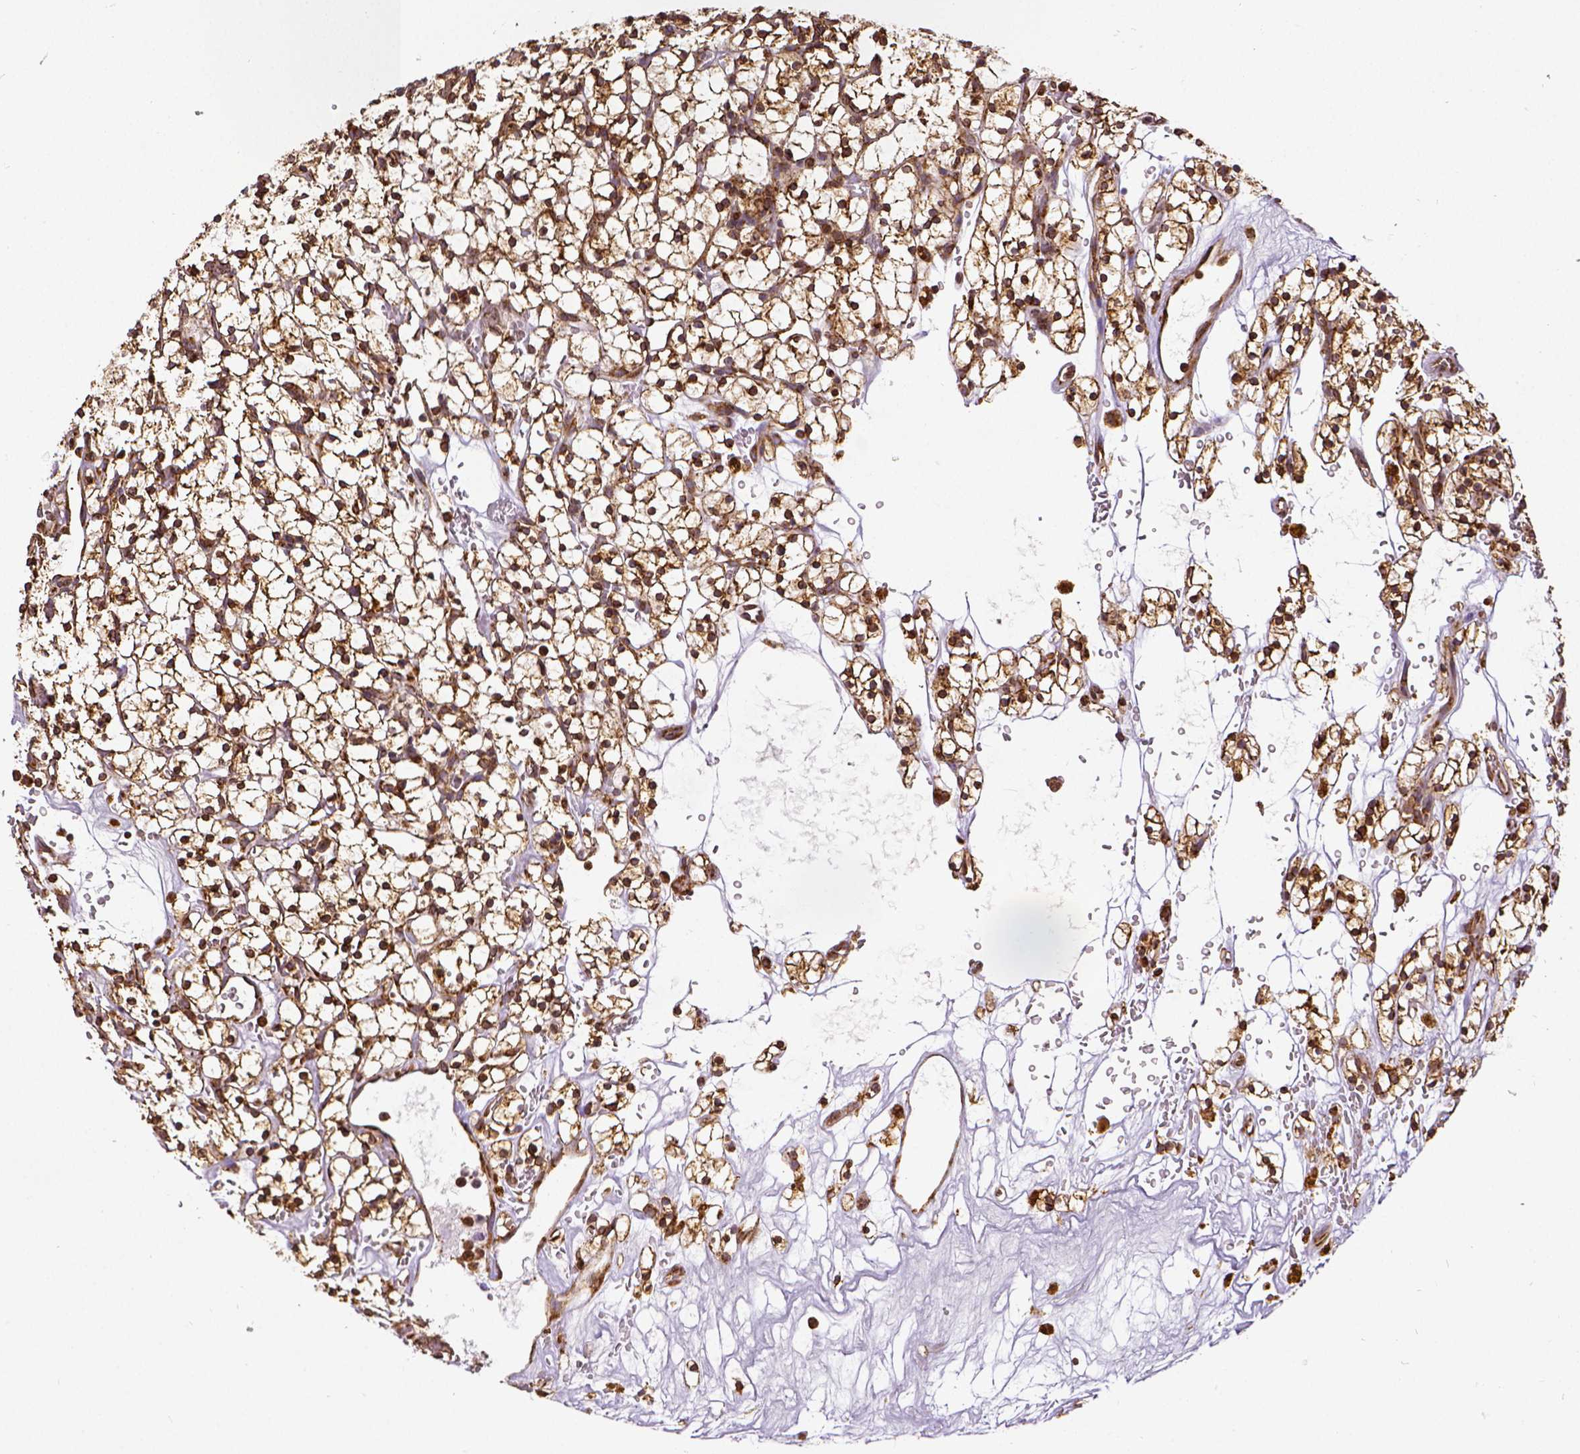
{"staining": {"intensity": "strong", "quantity": ">75%", "location": "cytoplasmic/membranous"}, "tissue": "renal cancer", "cell_type": "Tumor cells", "image_type": "cancer", "snomed": [{"axis": "morphology", "description": "Adenocarcinoma, NOS"}, {"axis": "topography", "description": "Kidney"}], "caption": "Immunohistochemistry (DAB (3,3'-diaminobenzidine)) staining of human renal adenocarcinoma displays strong cytoplasmic/membranous protein expression in about >75% of tumor cells.", "gene": "MTDH", "patient": {"sex": "female", "age": 64}}